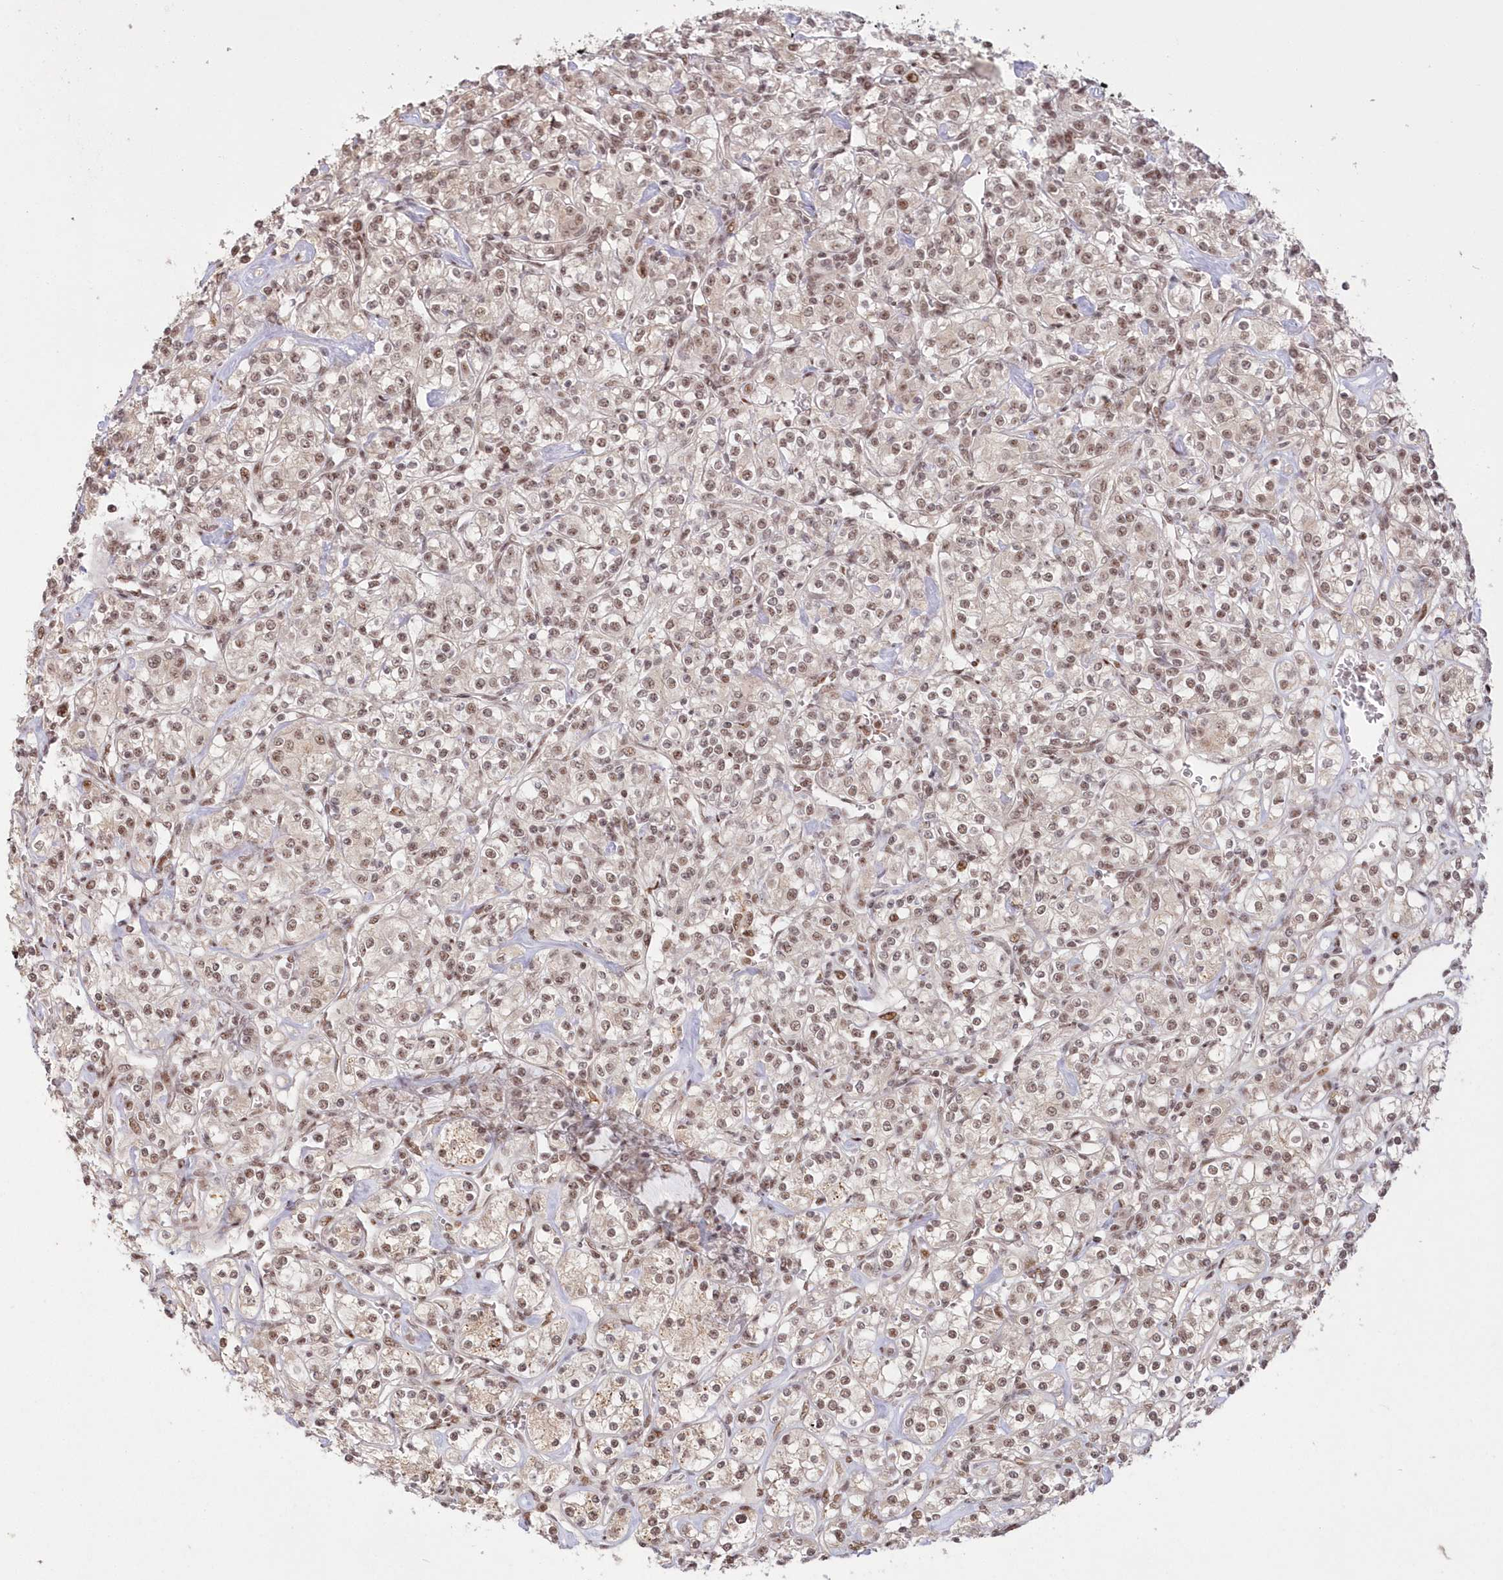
{"staining": {"intensity": "weak", "quantity": ">75%", "location": "nuclear"}, "tissue": "renal cancer", "cell_type": "Tumor cells", "image_type": "cancer", "snomed": [{"axis": "morphology", "description": "Adenocarcinoma, NOS"}, {"axis": "topography", "description": "Kidney"}], "caption": "Tumor cells show low levels of weak nuclear expression in about >75% of cells in adenocarcinoma (renal).", "gene": "WBP1L", "patient": {"sex": "male", "age": 77}}